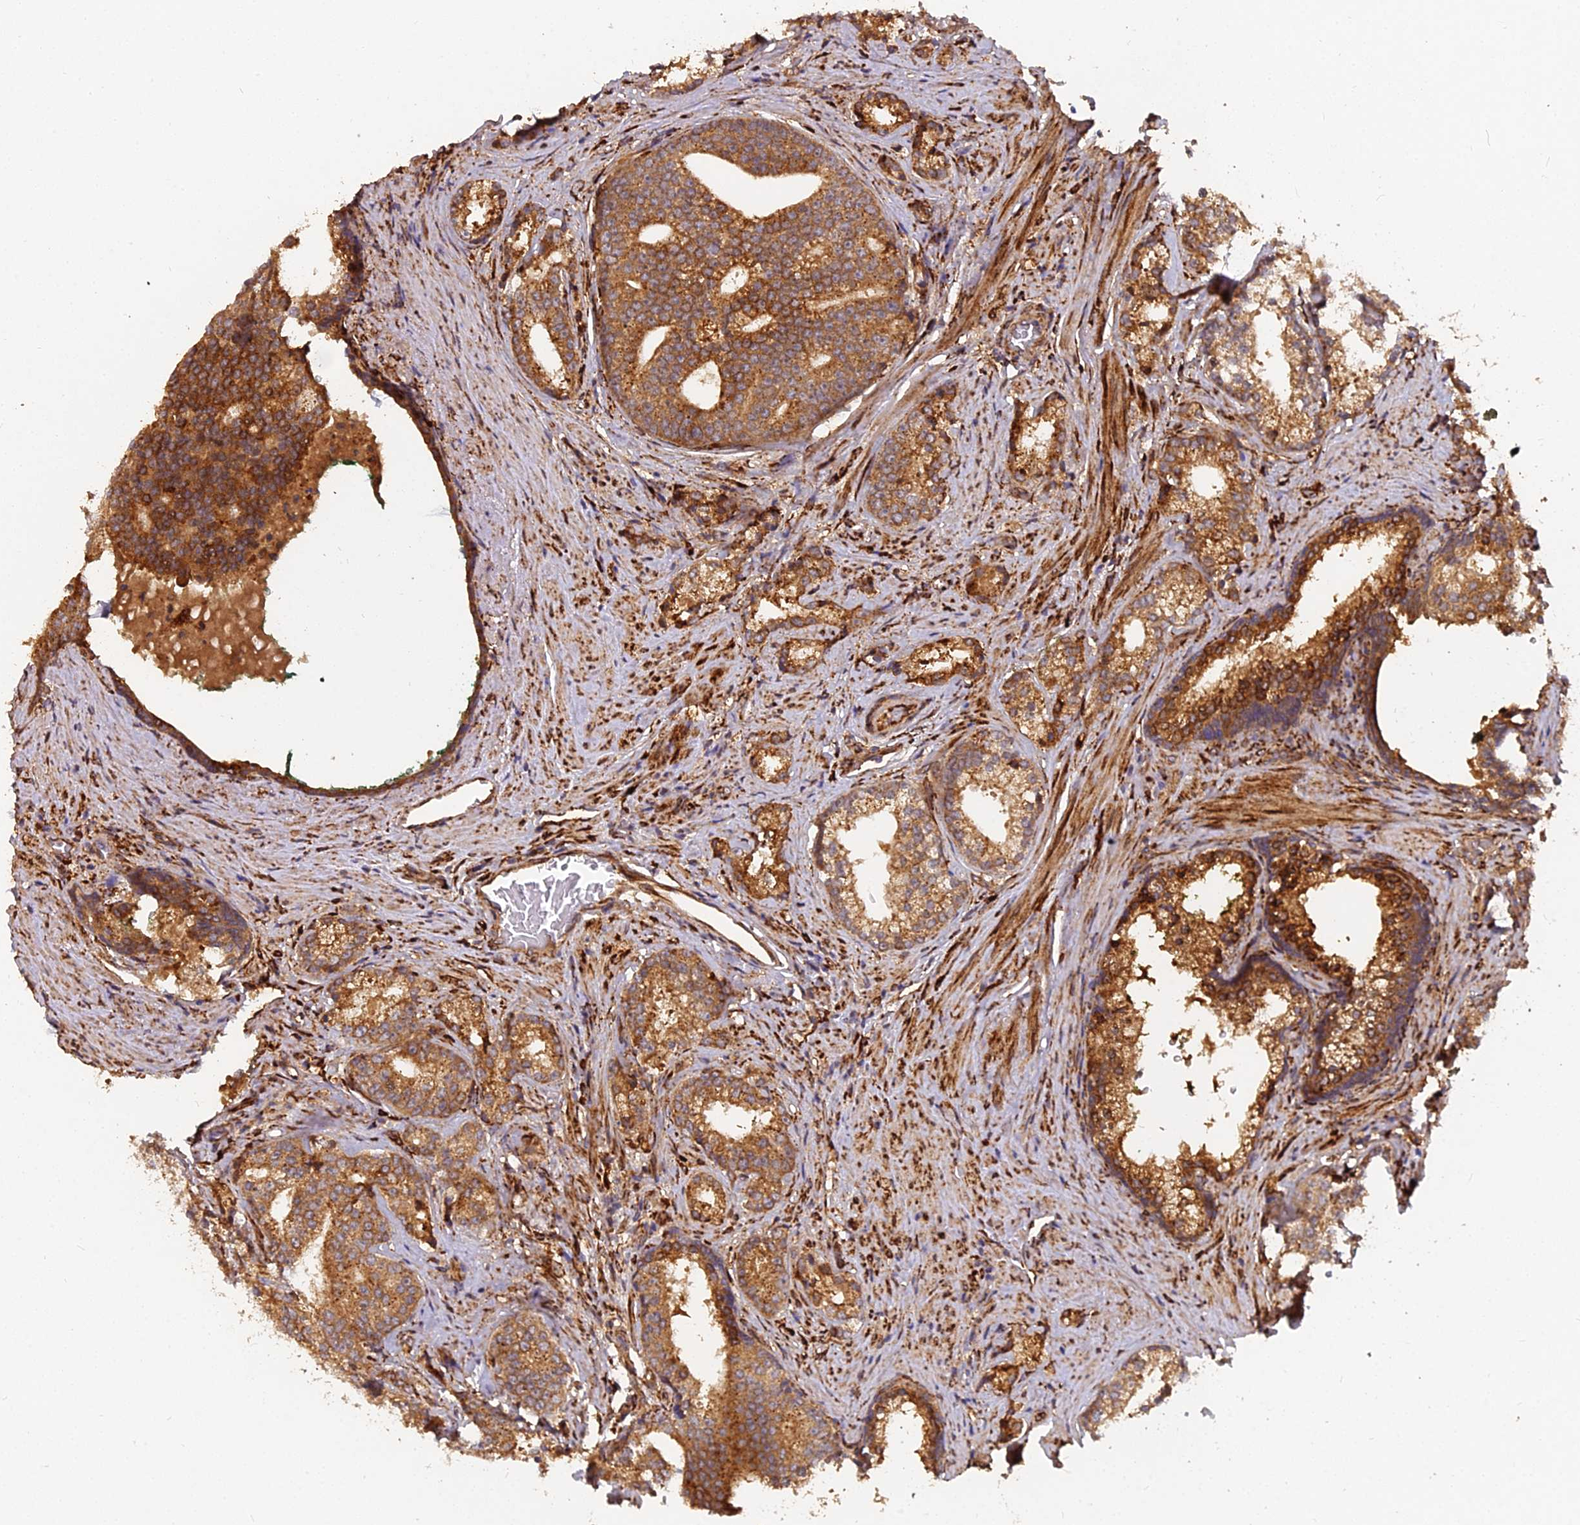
{"staining": {"intensity": "strong", "quantity": ">75%", "location": "cytoplasmic/membranous"}, "tissue": "prostate cancer", "cell_type": "Tumor cells", "image_type": "cancer", "snomed": [{"axis": "morphology", "description": "Adenocarcinoma, Low grade"}, {"axis": "topography", "description": "Prostate"}], "caption": "Protein analysis of adenocarcinoma (low-grade) (prostate) tissue shows strong cytoplasmic/membranous expression in about >75% of tumor cells.", "gene": "NDUFAF7", "patient": {"sex": "male", "age": 71}}